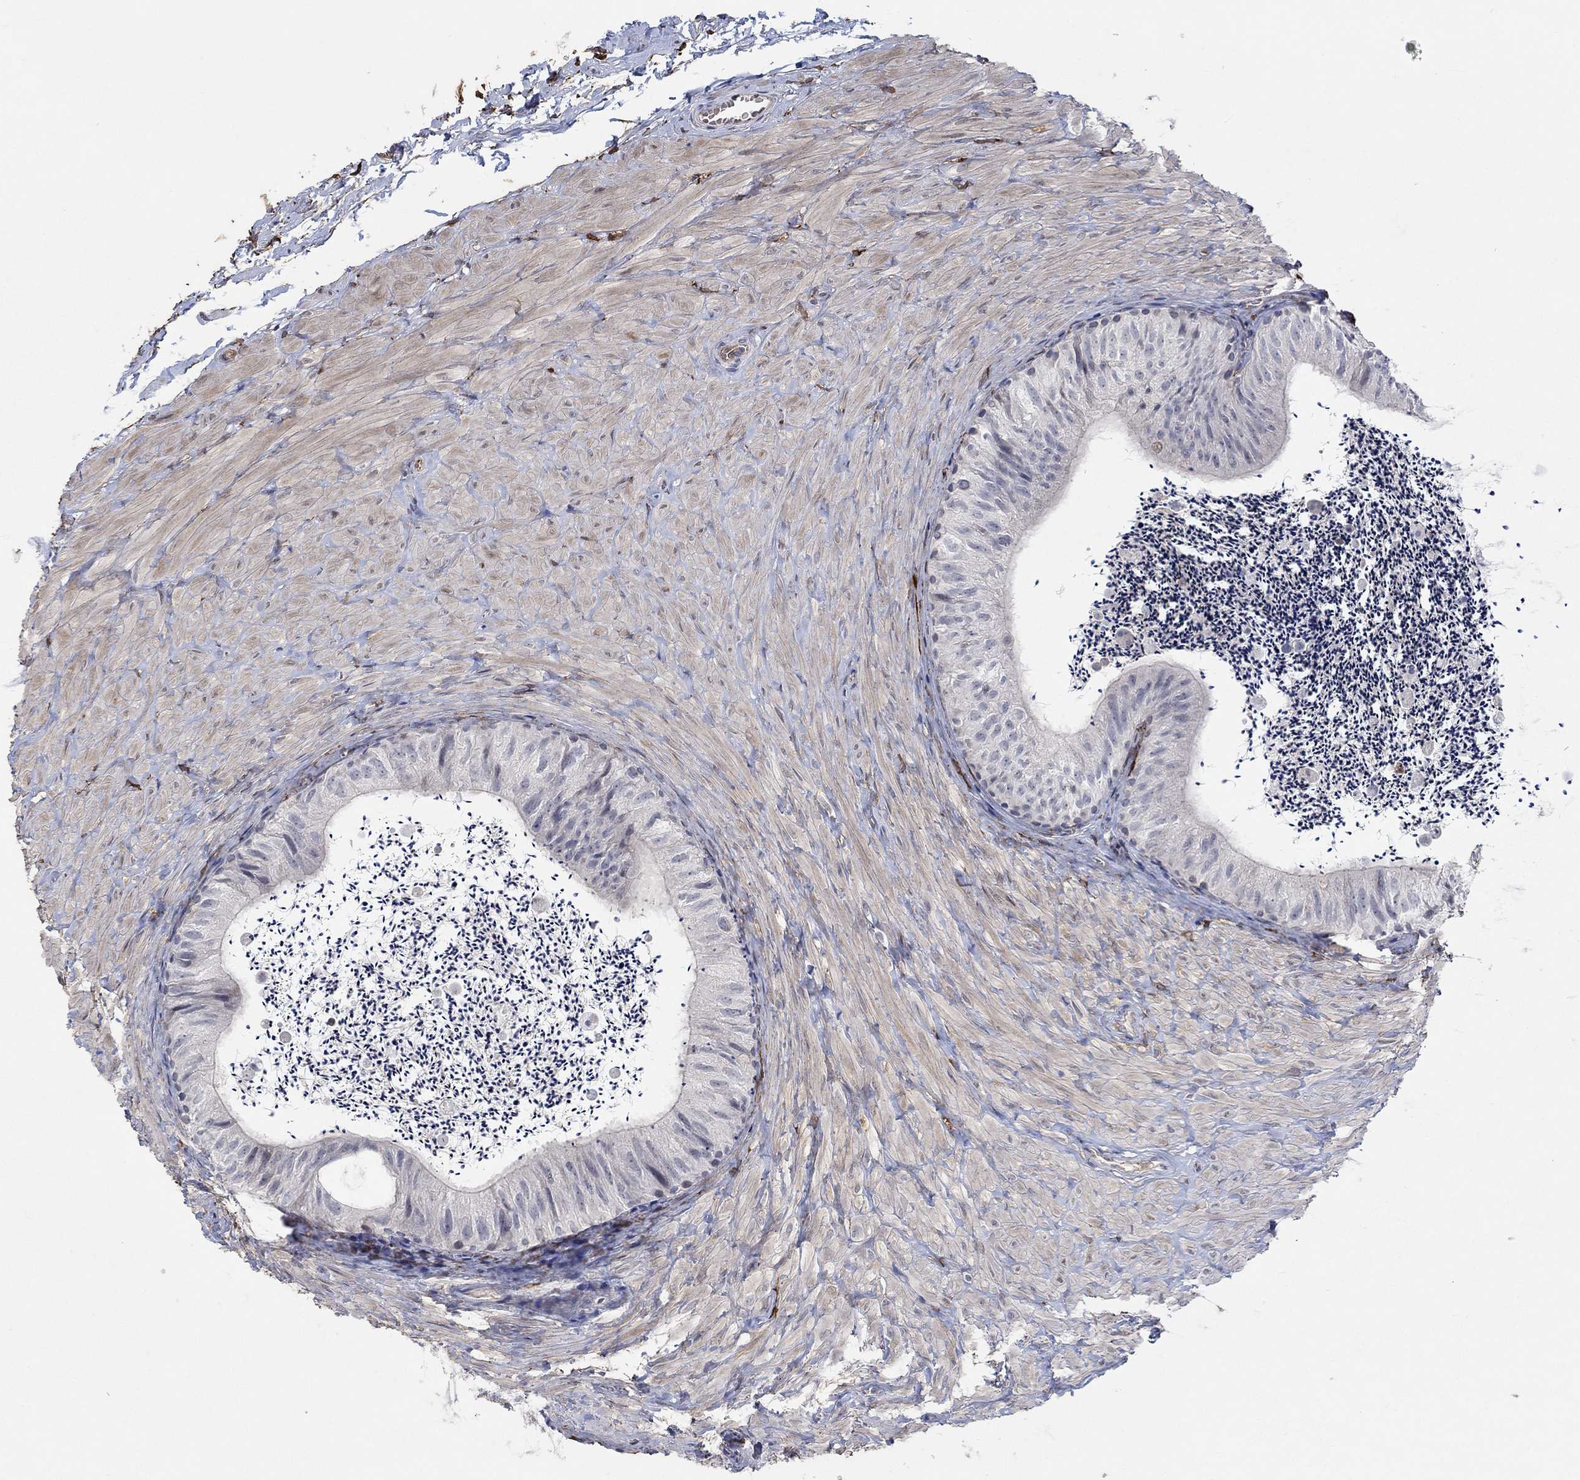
{"staining": {"intensity": "negative", "quantity": "none", "location": "none"}, "tissue": "epididymis", "cell_type": "Glandular cells", "image_type": "normal", "snomed": [{"axis": "morphology", "description": "Normal tissue, NOS"}, {"axis": "topography", "description": "Epididymis"}], "caption": "This is an immunohistochemistry (IHC) histopathology image of normal epididymis. There is no expression in glandular cells.", "gene": "TGM2", "patient": {"sex": "male", "age": 32}}